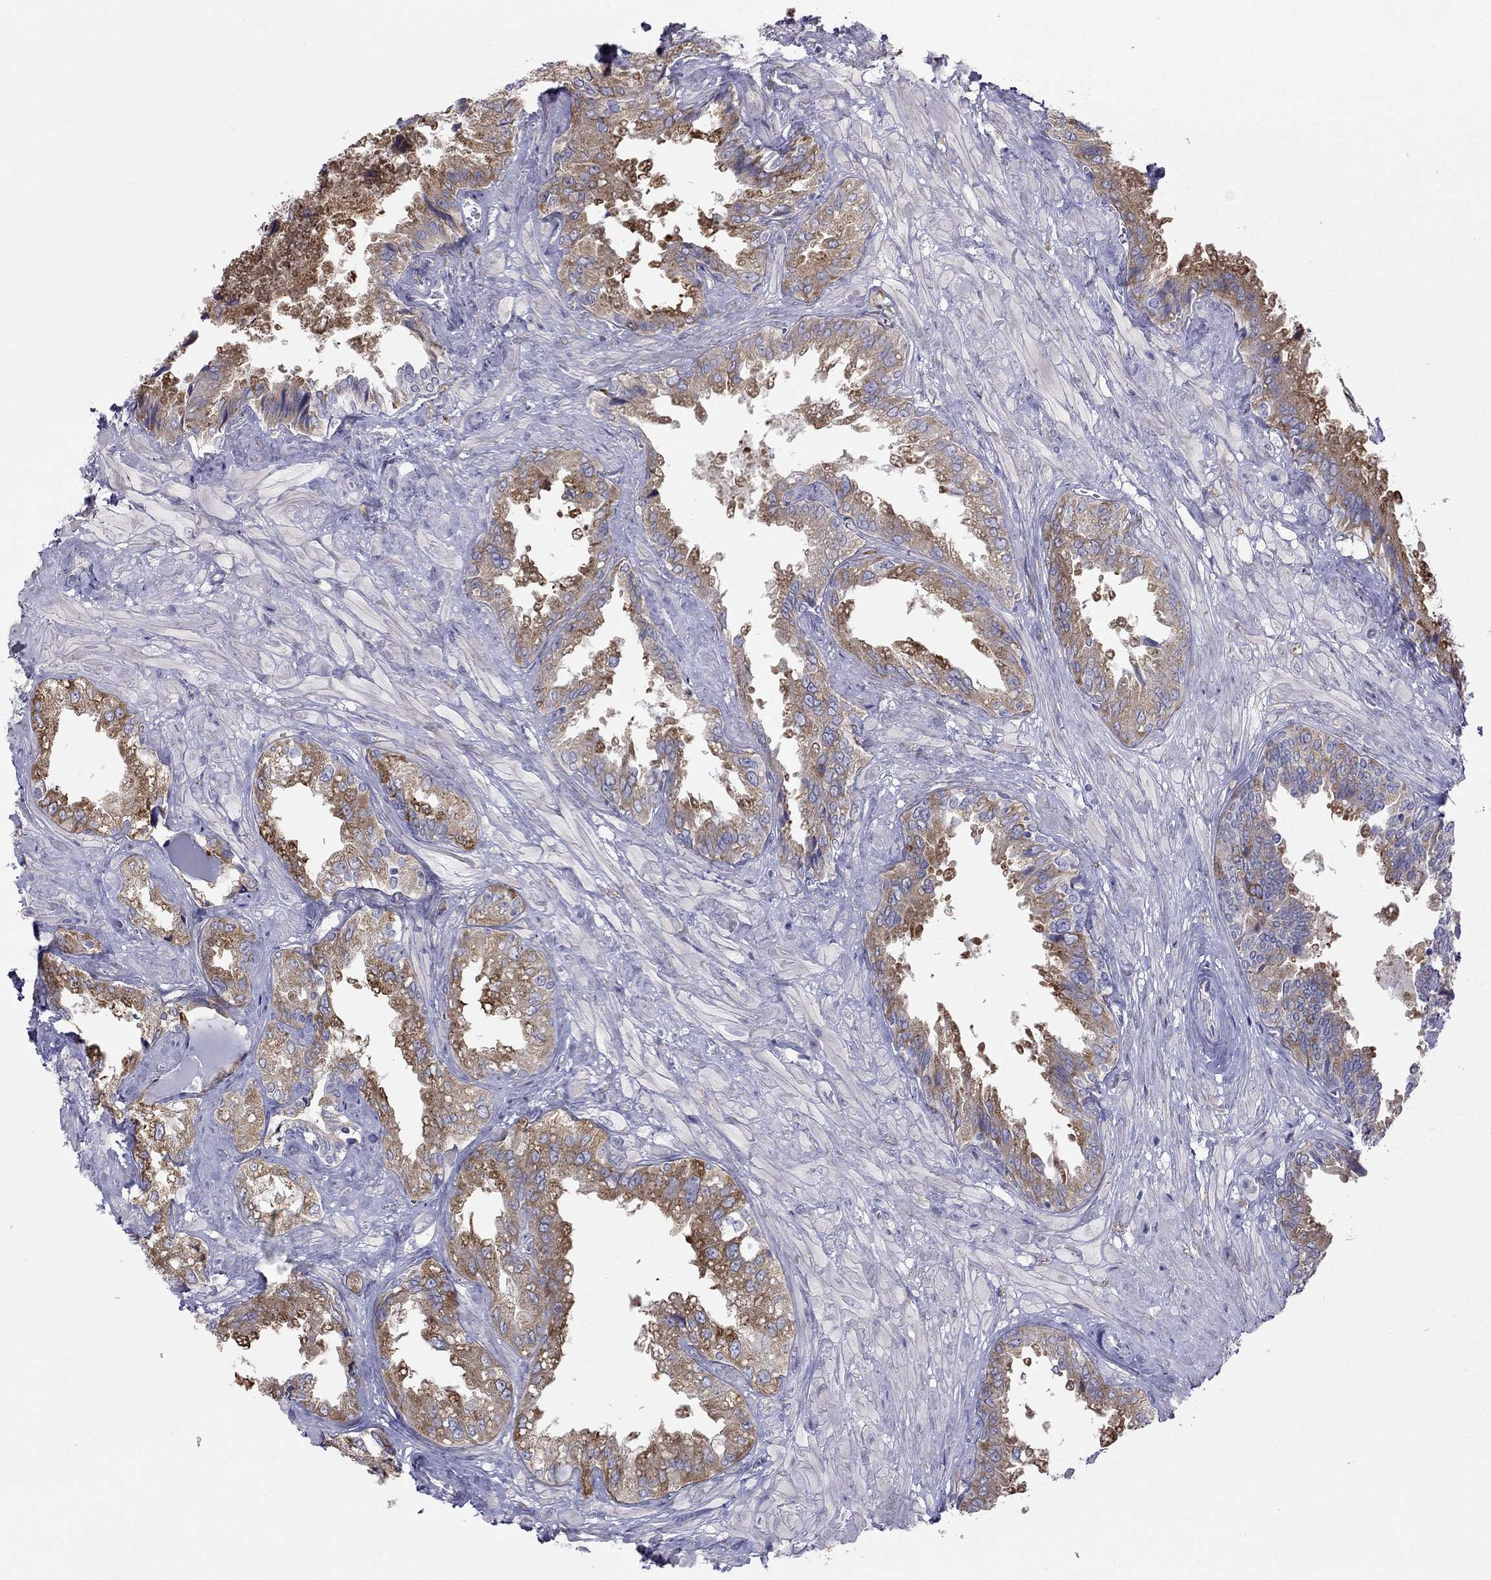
{"staining": {"intensity": "moderate", "quantity": ">75%", "location": "cytoplasmic/membranous"}, "tissue": "seminal vesicle", "cell_type": "Glandular cells", "image_type": "normal", "snomed": [{"axis": "morphology", "description": "Normal tissue, NOS"}, {"axis": "topography", "description": "Seminal veicle"}], "caption": "An immunohistochemistry (IHC) image of normal tissue is shown. Protein staining in brown highlights moderate cytoplasmic/membranous positivity in seminal vesicle within glandular cells. The staining was performed using DAB, with brown indicating positive protein expression. Nuclei are stained blue with hematoxylin.", "gene": "LONRF2", "patient": {"sex": "male", "age": 67}}